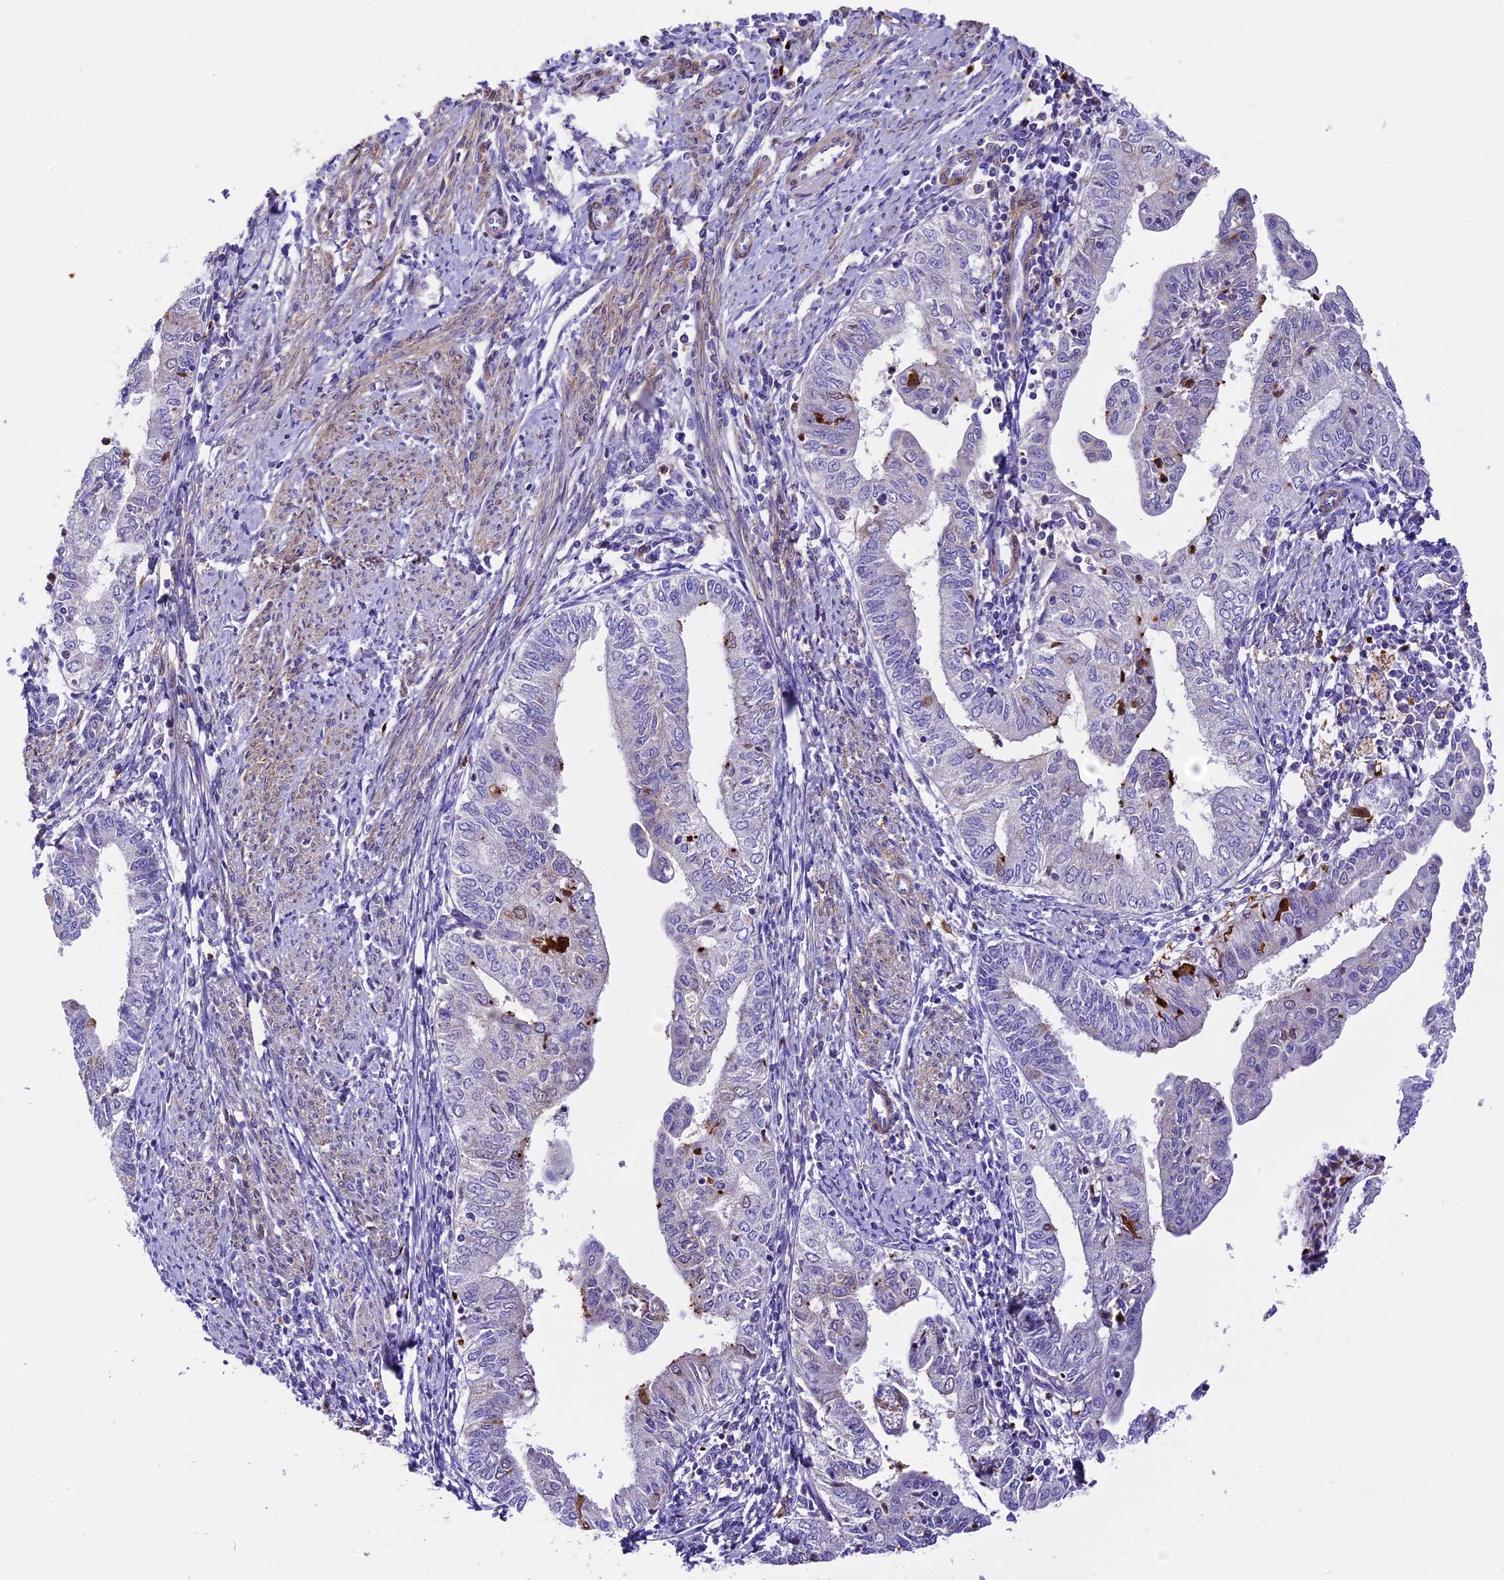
{"staining": {"intensity": "moderate", "quantity": "<25%", "location": "cytoplasmic/membranous,nuclear"}, "tissue": "endometrial cancer", "cell_type": "Tumor cells", "image_type": "cancer", "snomed": [{"axis": "morphology", "description": "Adenocarcinoma, NOS"}, {"axis": "topography", "description": "Endometrium"}], "caption": "Immunohistochemistry histopathology image of endometrial adenocarcinoma stained for a protein (brown), which displays low levels of moderate cytoplasmic/membranous and nuclear staining in approximately <25% of tumor cells.", "gene": "MAP3K7CL", "patient": {"sex": "female", "age": 66}}